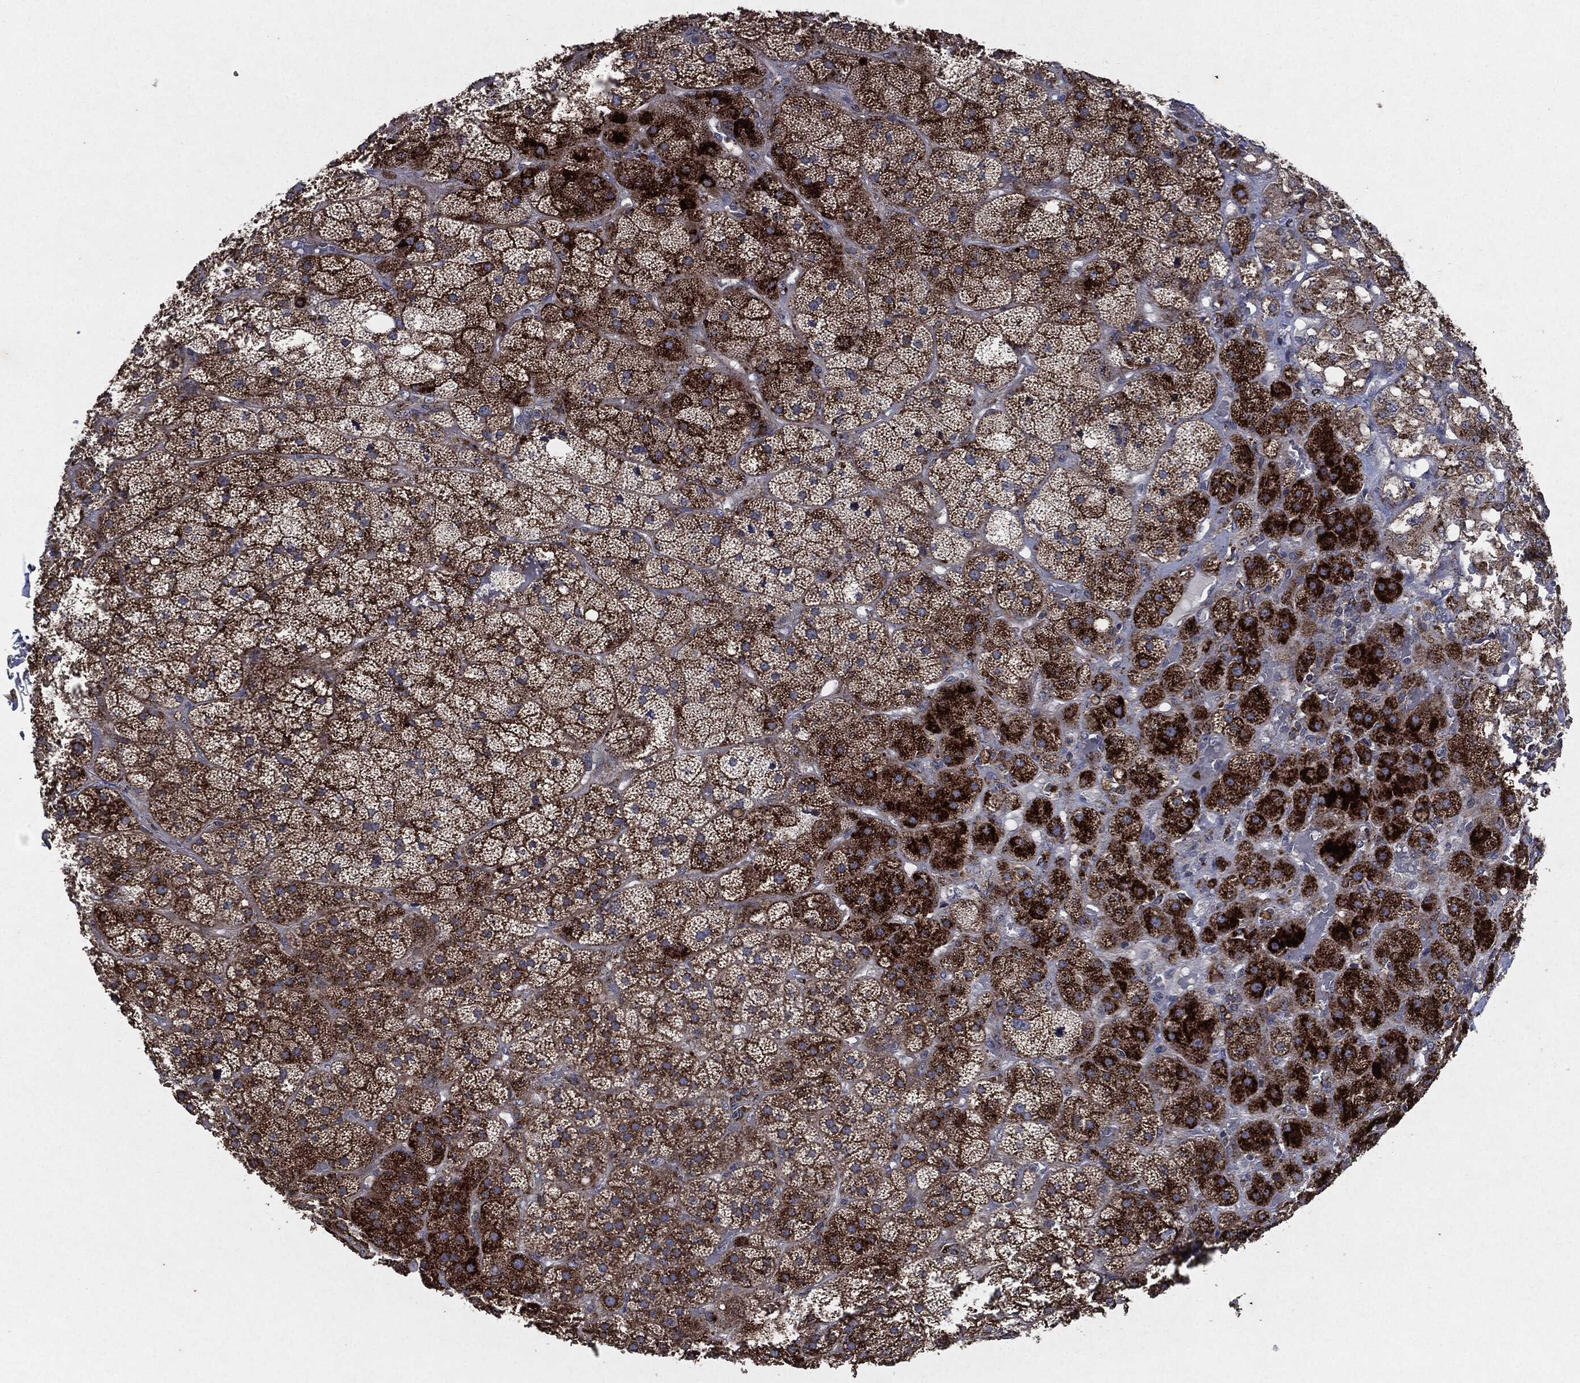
{"staining": {"intensity": "strong", "quantity": ">75%", "location": "cytoplasmic/membranous"}, "tissue": "adrenal gland", "cell_type": "Glandular cells", "image_type": "normal", "snomed": [{"axis": "morphology", "description": "Normal tissue, NOS"}, {"axis": "topography", "description": "Adrenal gland"}], "caption": "Immunohistochemical staining of unremarkable adrenal gland reveals >75% levels of strong cytoplasmic/membranous protein expression in about >75% of glandular cells. The staining is performed using DAB brown chromogen to label protein expression. The nuclei are counter-stained blue using hematoxylin.", "gene": "SLC31A2", "patient": {"sex": "male", "age": 57}}